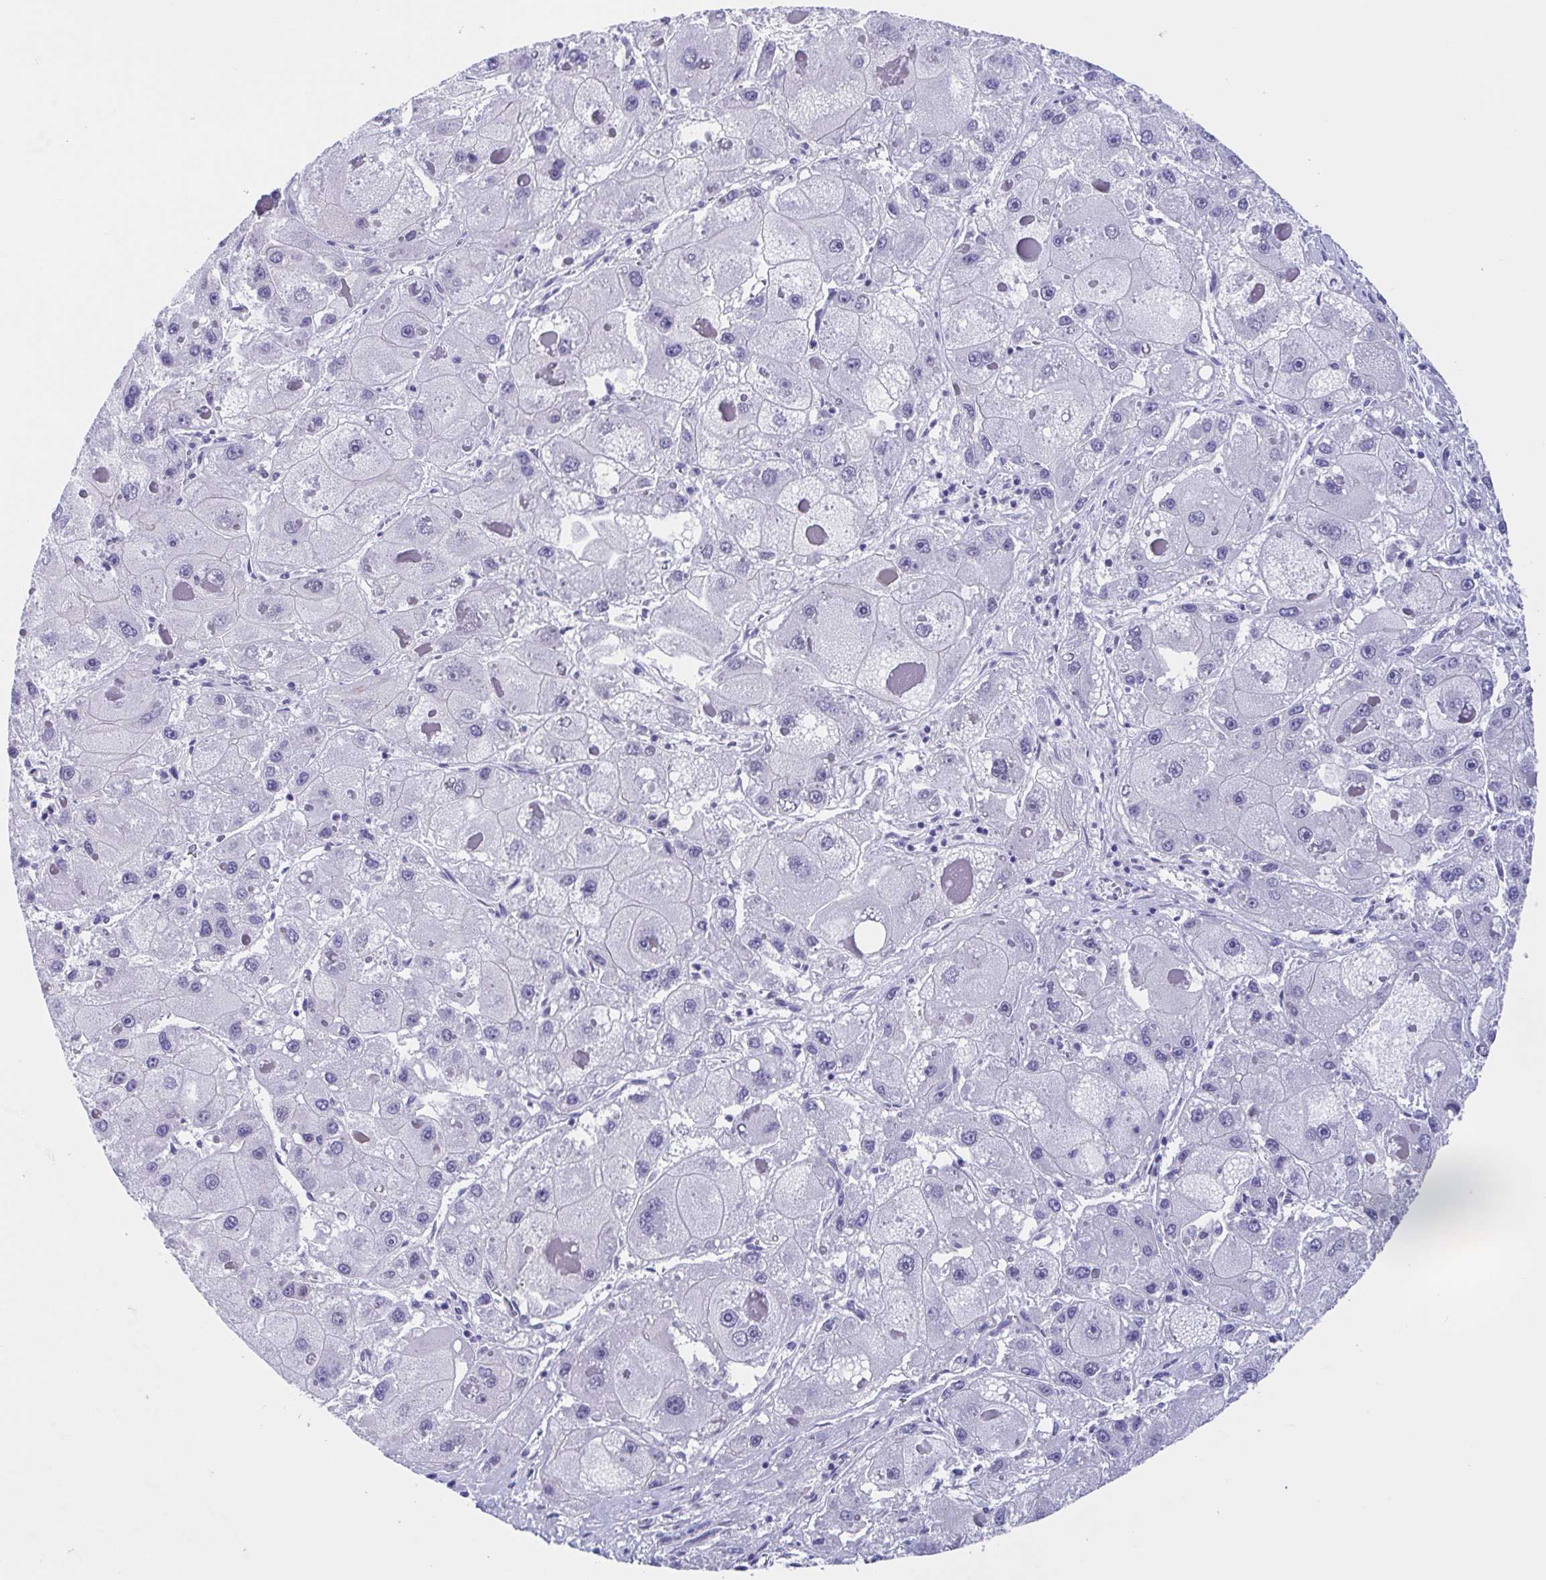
{"staining": {"intensity": "negative", "quantity": "none", "location": "none"}, "tissue": "liver cancer", "cell_type": "Tumor cells", "image_type": "cancer", "snomed": [{"axis": "morphology", "description": "Carcinoma, Hepatocellular, NOS"}, {"axis": "topography", "description": "Liver"}], "caption": "DAB (3,3'-diaminobenzidine) immunohistochemical staining of human liver cancer demonstrates no significant staining in tumor cells.", "gene": "TEX12", "patient": {"sex": "female", "age": 73}}